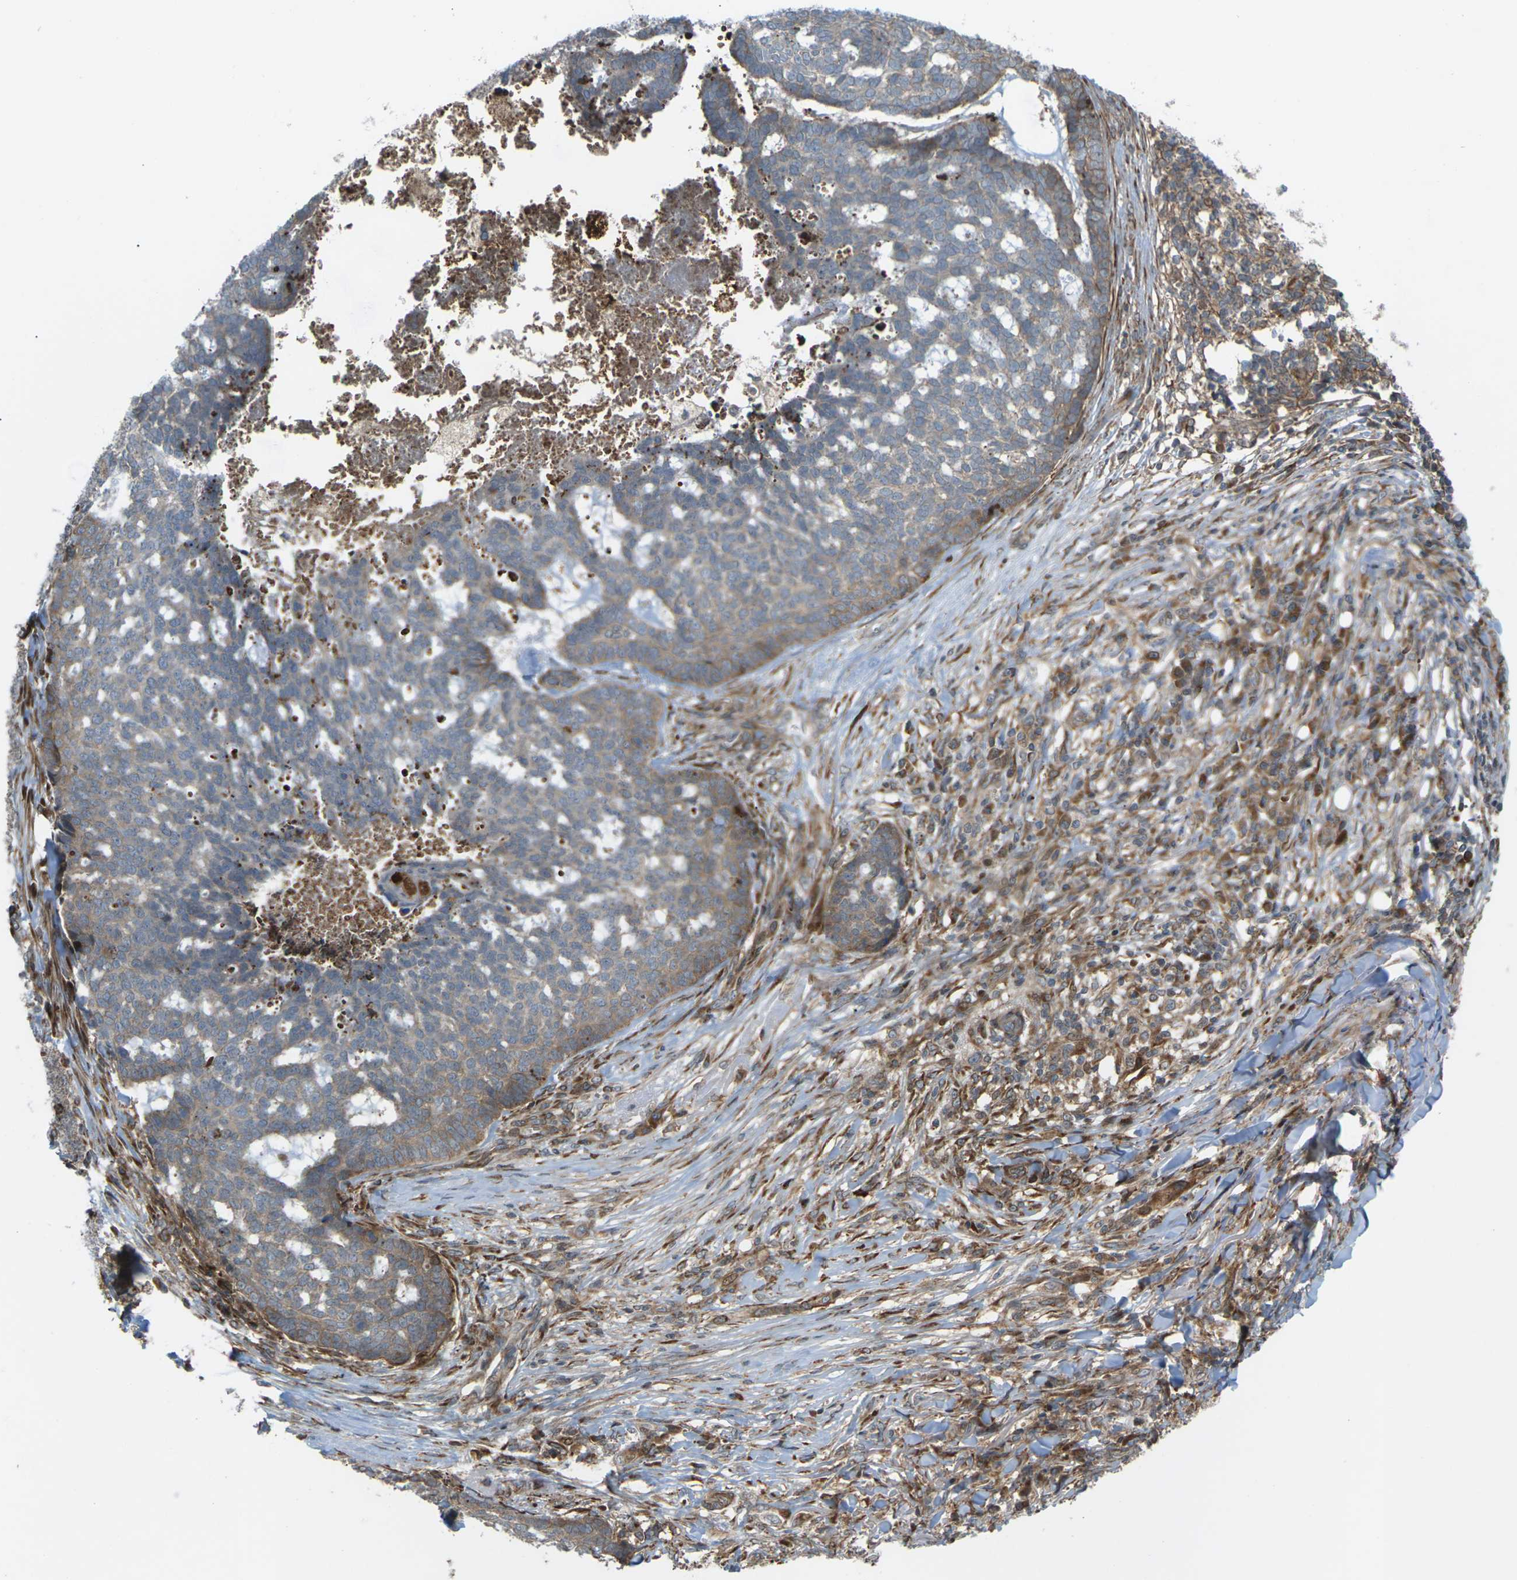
{"staining": {"intensity": "moderate", "quantity": "25%-75%", "location": "cytoplasmic/membranous"}, "tissue": "skin cancer", "cell_type": "Tumor cells", "image_type": "cancer", "snomed": [{"axis": "morphology", "description": "Basal cell carcinoma"}, {"axis": "topography", "description": "Skin"}], "caption": "Skin cancer (basal cell carcinoma) stained with DAB IHC reveals medium levels of moderate cytoplasmic/membranous staining in approximately 25%-75% of tumor cells. Using DAB (3,3'-diaminobenzidine) (brown) and hematoxylin (blue) stains, captured at high magnification using brightfield microscopy.", "gene": "ROBO1", "patient": {"sex": "male", "age": 84}}